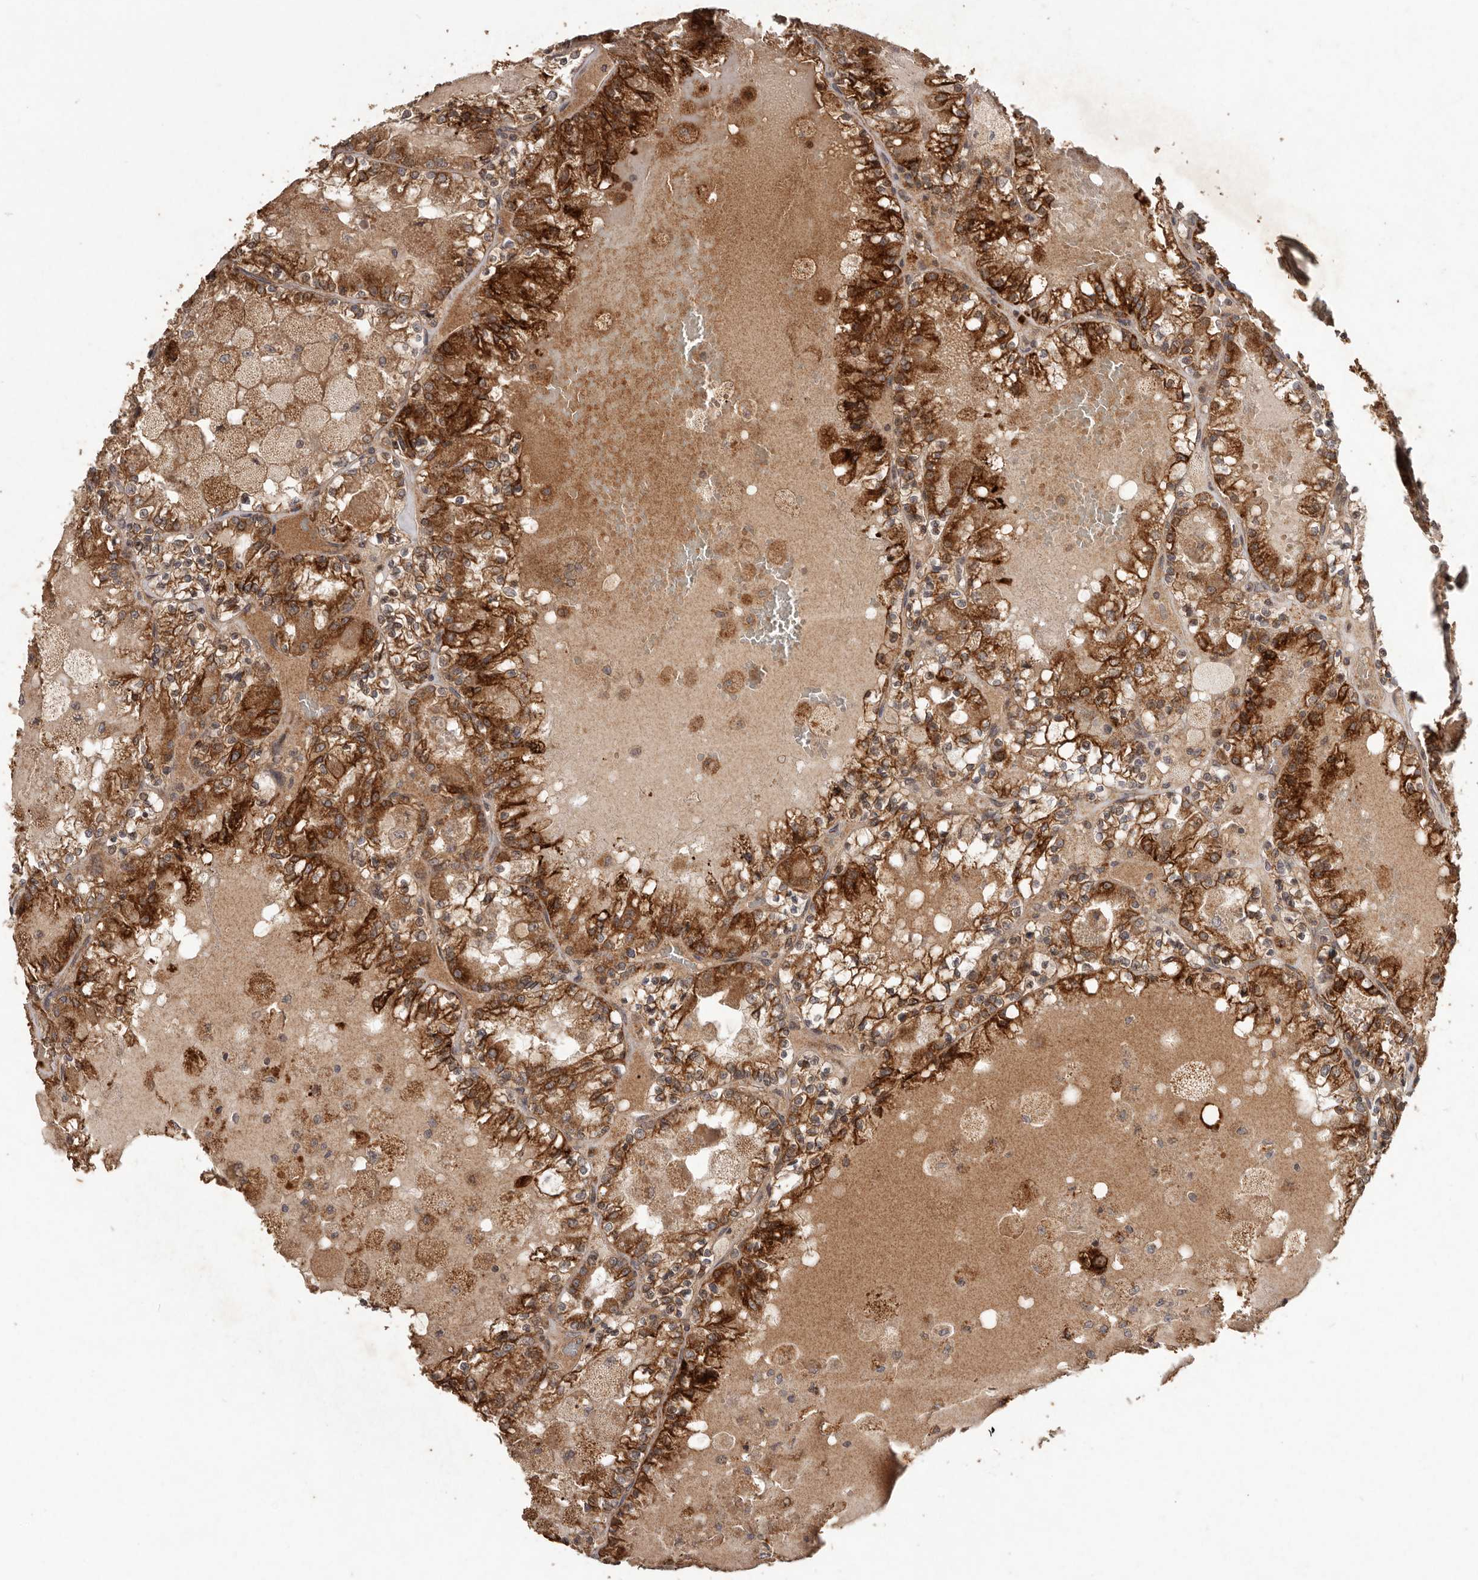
{"staining": {"intensity": "strong", "quantity": ">75%", "location": "cytoplasmic/membranous"}, "tissue": "renal cancer", "cell_type": "Tumor cells", "image_type": "cancer", "snomed": [{"axis": "morphology", "description": "Adenocarcinoma, NOS"}, {"axis": "topography", "description": "Kidney"}], "caption": "Strong cytoplasmic/membranous positivity for a protein is identified in about >75% of tumor cells of renal adenocarcinoma using immunohistochemistry (IHC).", "gene": "PLOD2", "patient": {"sex": "female", "age": 56}}